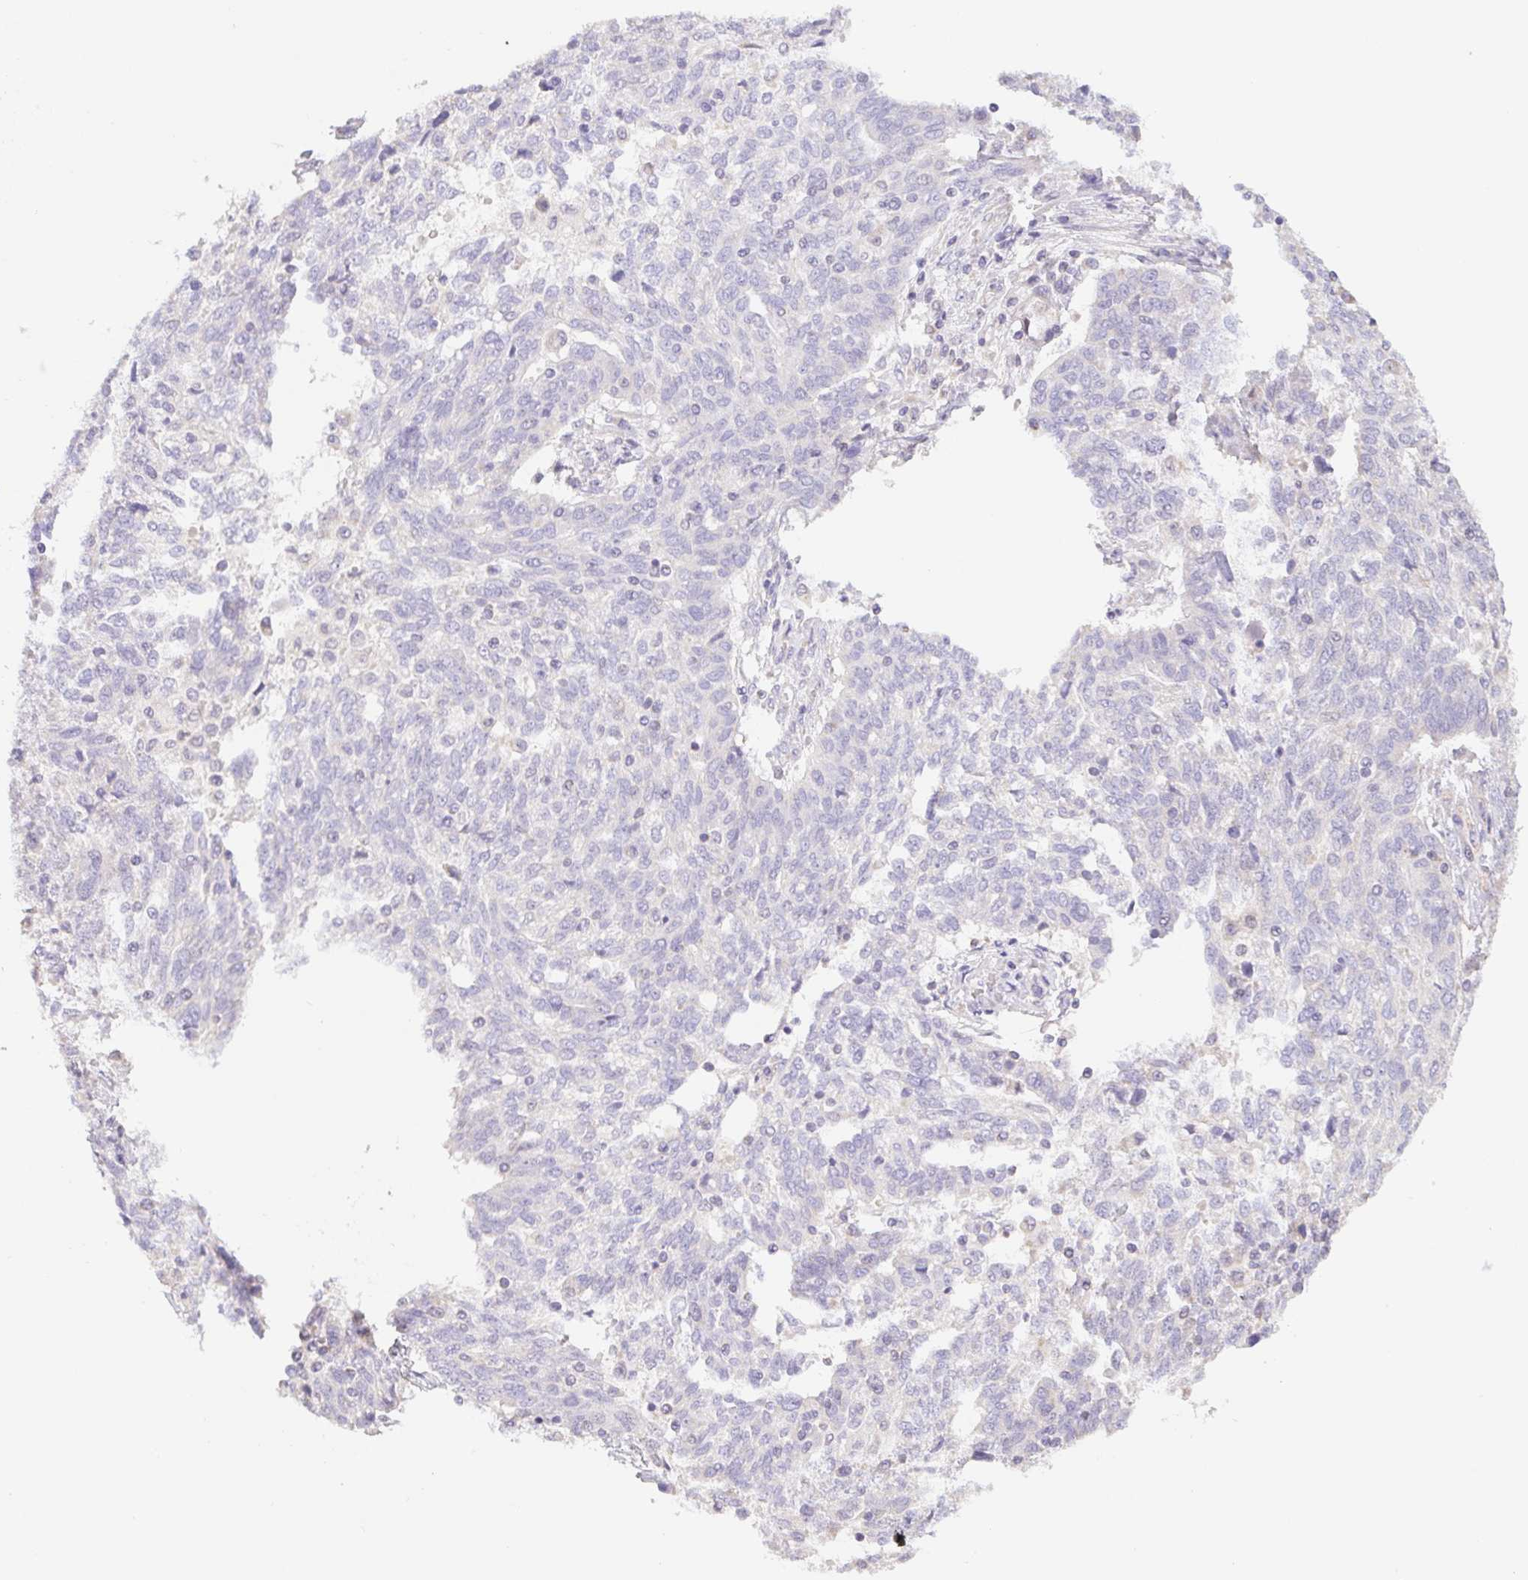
{"staining": {"intensity": "negative", "quantity": "none", "location": "none"}, "tissue": "ovarian cancer", "cell_type": "Tumor cells", "image_type": "cancer", "snomed": [{"axis": "morphology", "description": "Cystadenocarcinoma, serous, NOS"}, {"axis": "topography", "description": "Ovary"}], "caption": "Tumor cells are negative for brown protein staining in serous cystadenocarcinoma (ovarian).", "gene": "FKBP6", "patient": {"sex": "female", "age": 67}}